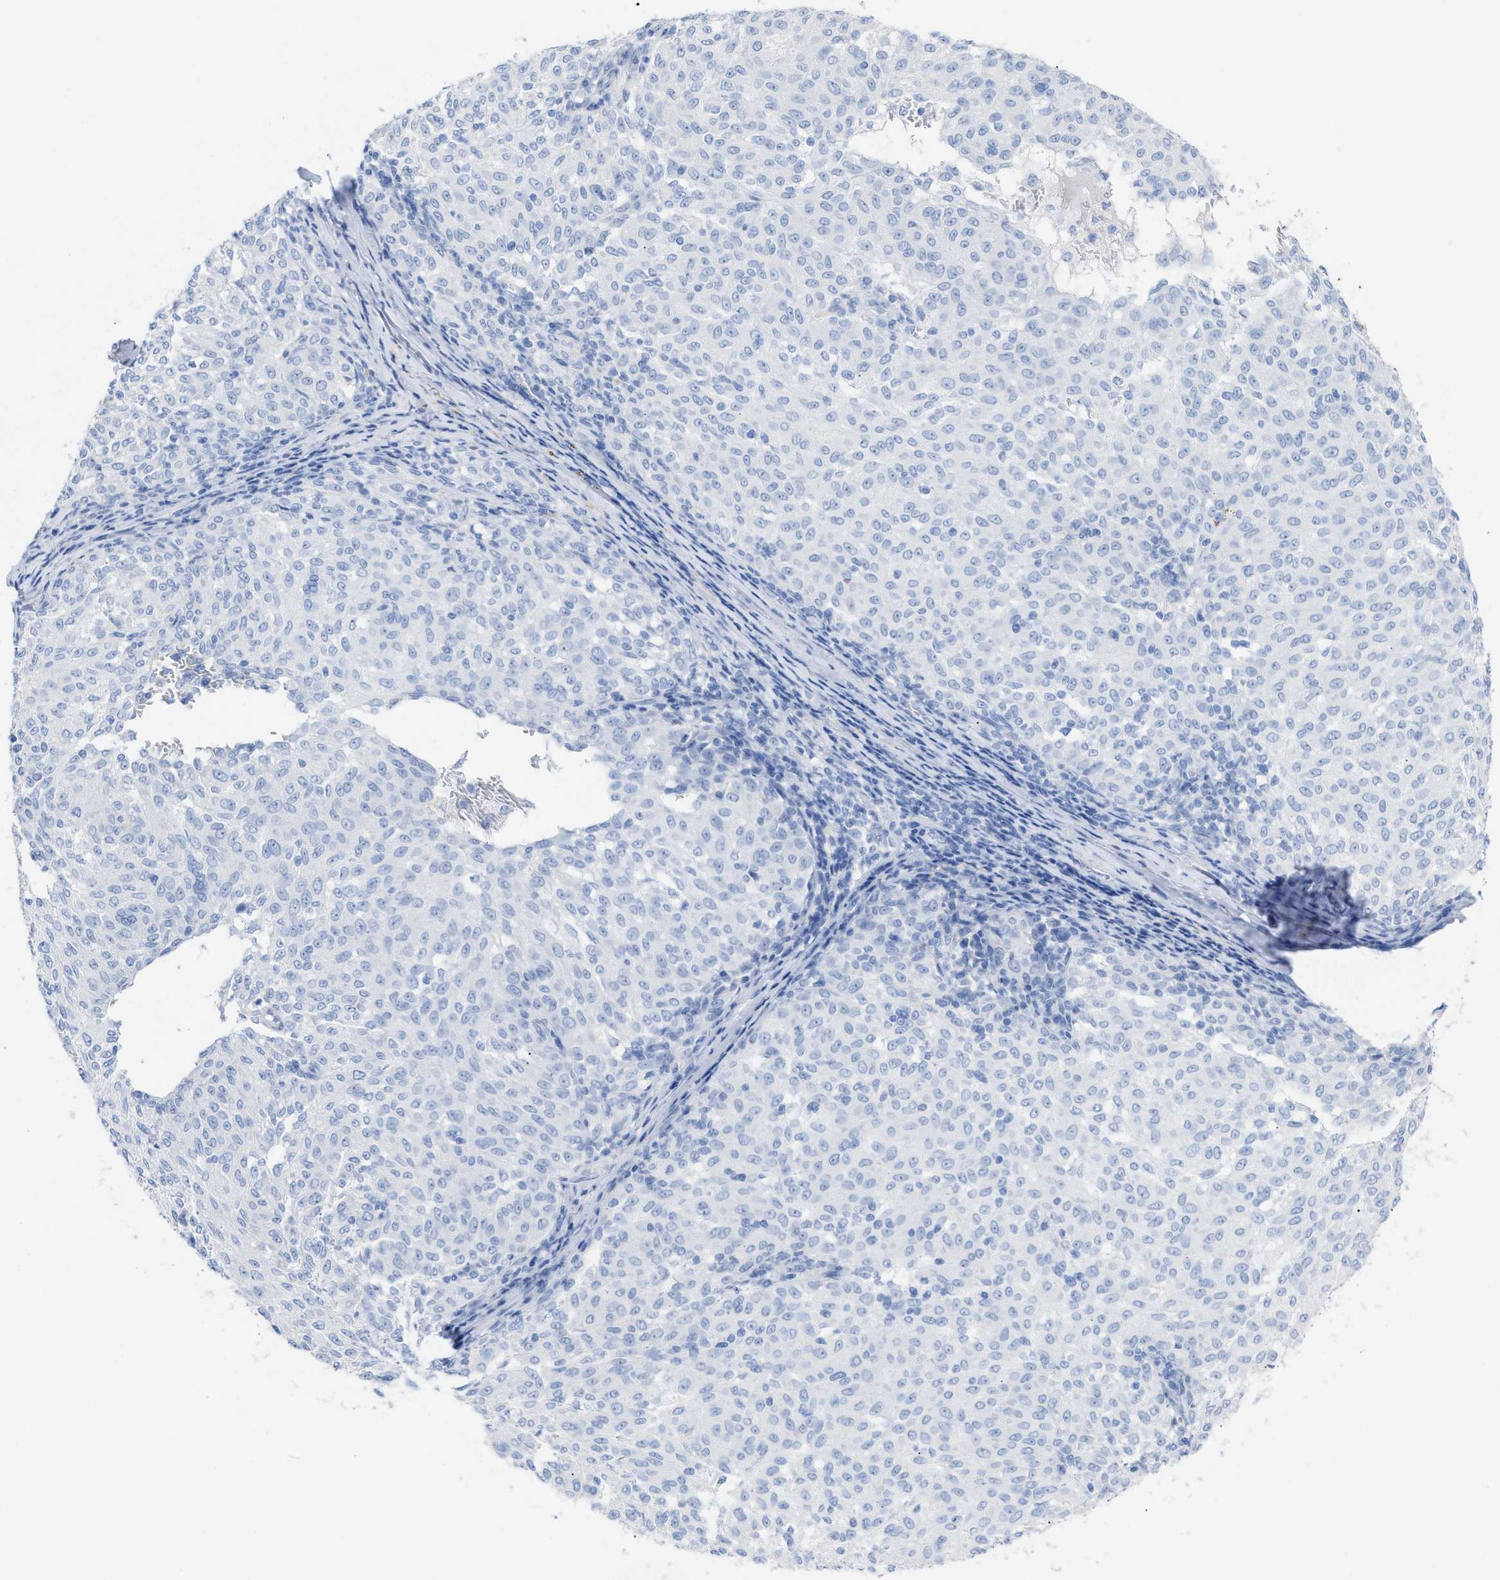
{"staining": {"intensity": "negative", "quantity": "none", "location": "none"}, "tissue": "melanoma", "cell_type": "Tumor cells", "image_type": "cancer", "snomed": [{"axis": "morphology", "description": "Malignant melanoma, NOS"}, {"axis": "topography", "description": "Skin"}], "caption": "The micrograph demonstrates no significant staining in tumor cells of melanoma.", "gene": "CPA1", "patient": {"sex": "female", "age": 72}}